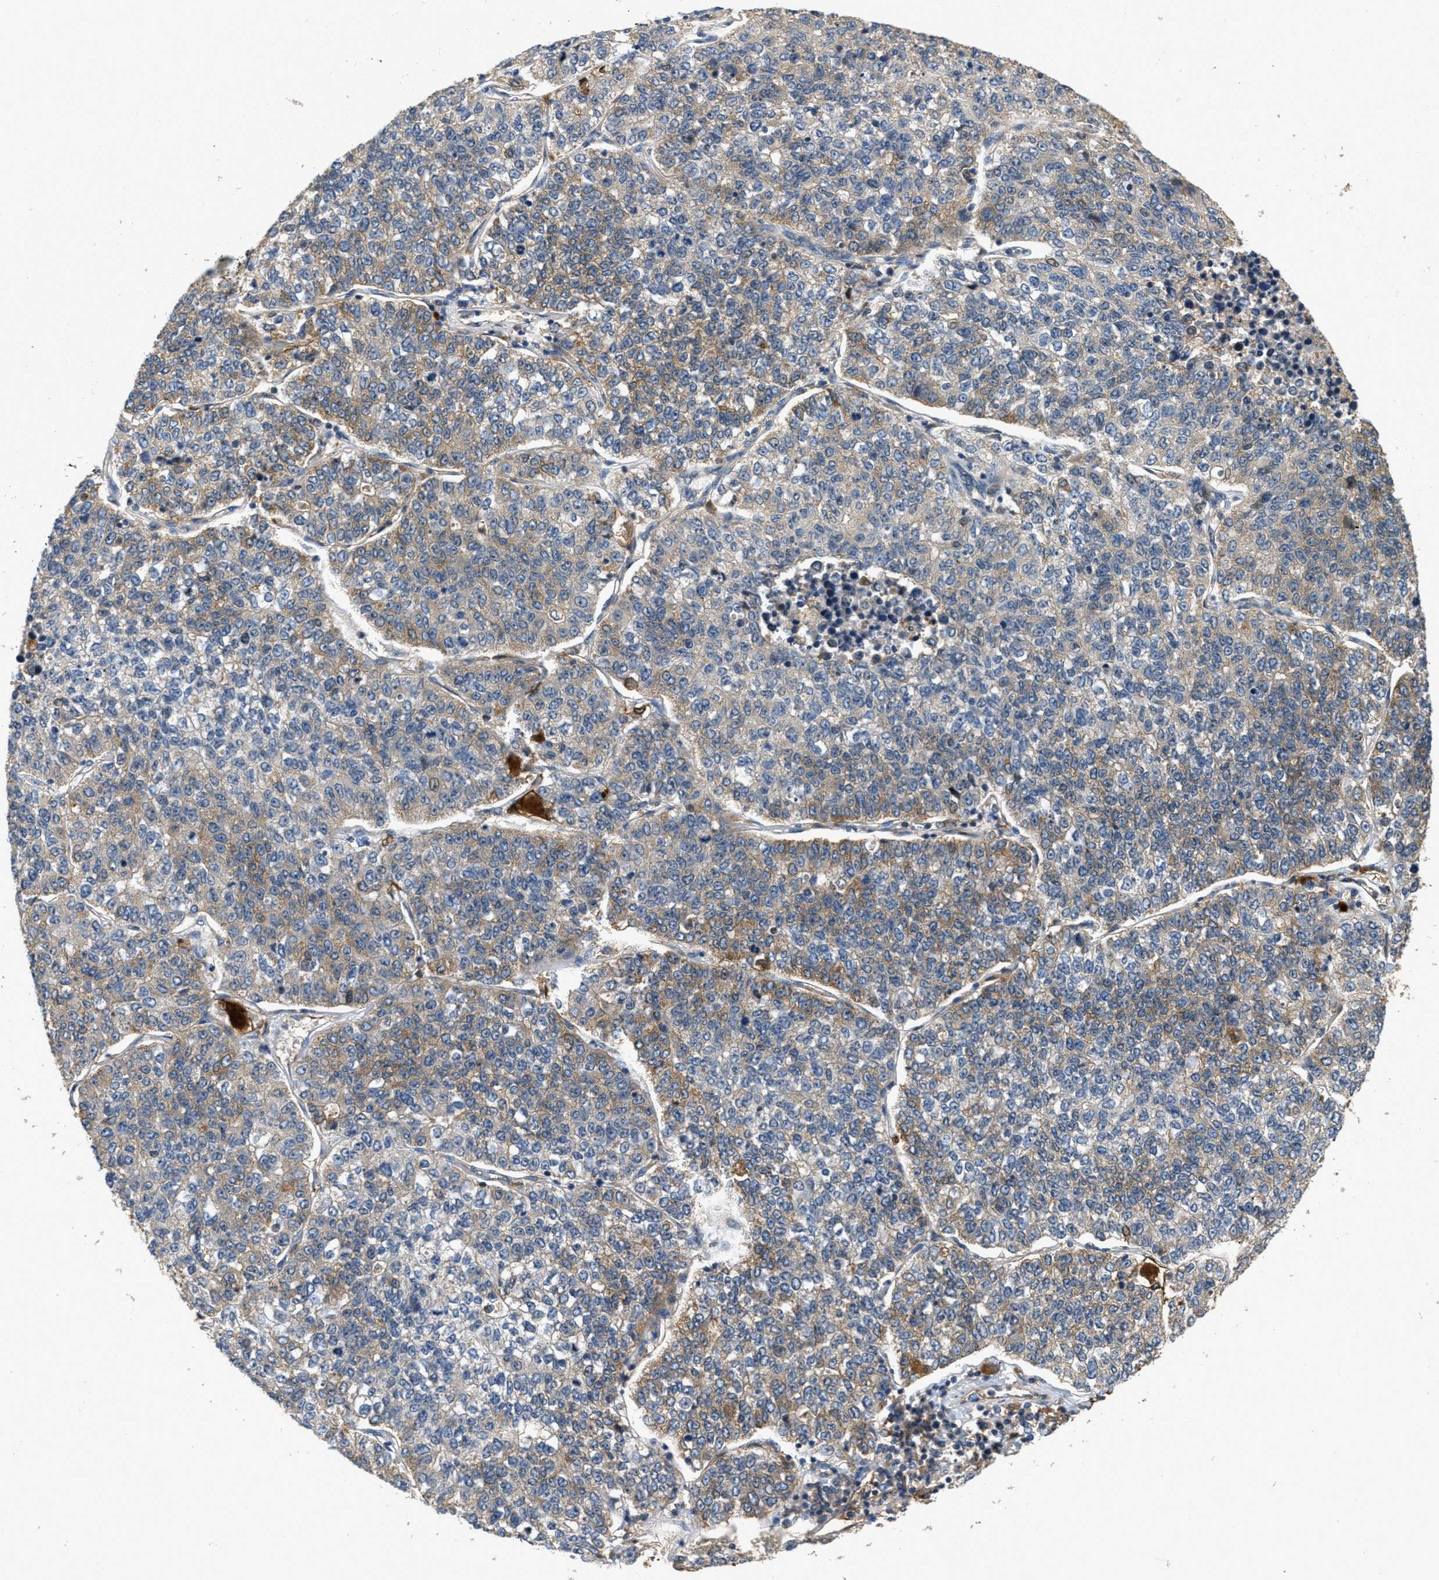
{"staining": {"intensity": "weak", "quantity": "<25%", "location": "cytoplasmic/membranous"}, "tissue": "lung cancer", "cell_type": "Tumor cells", "image_type": "cancer", "snomed": [{"axis": "morphology", "description": "Adenocarcinoma, NOS"}, {"axis": "topography", "description": "Lung"}], "caption": "There is no significant staining in tumor cells of lung cancer (adenocarcinoma).", "gene": "OSMR", "patient": {"sex": "male", "age": 49}}